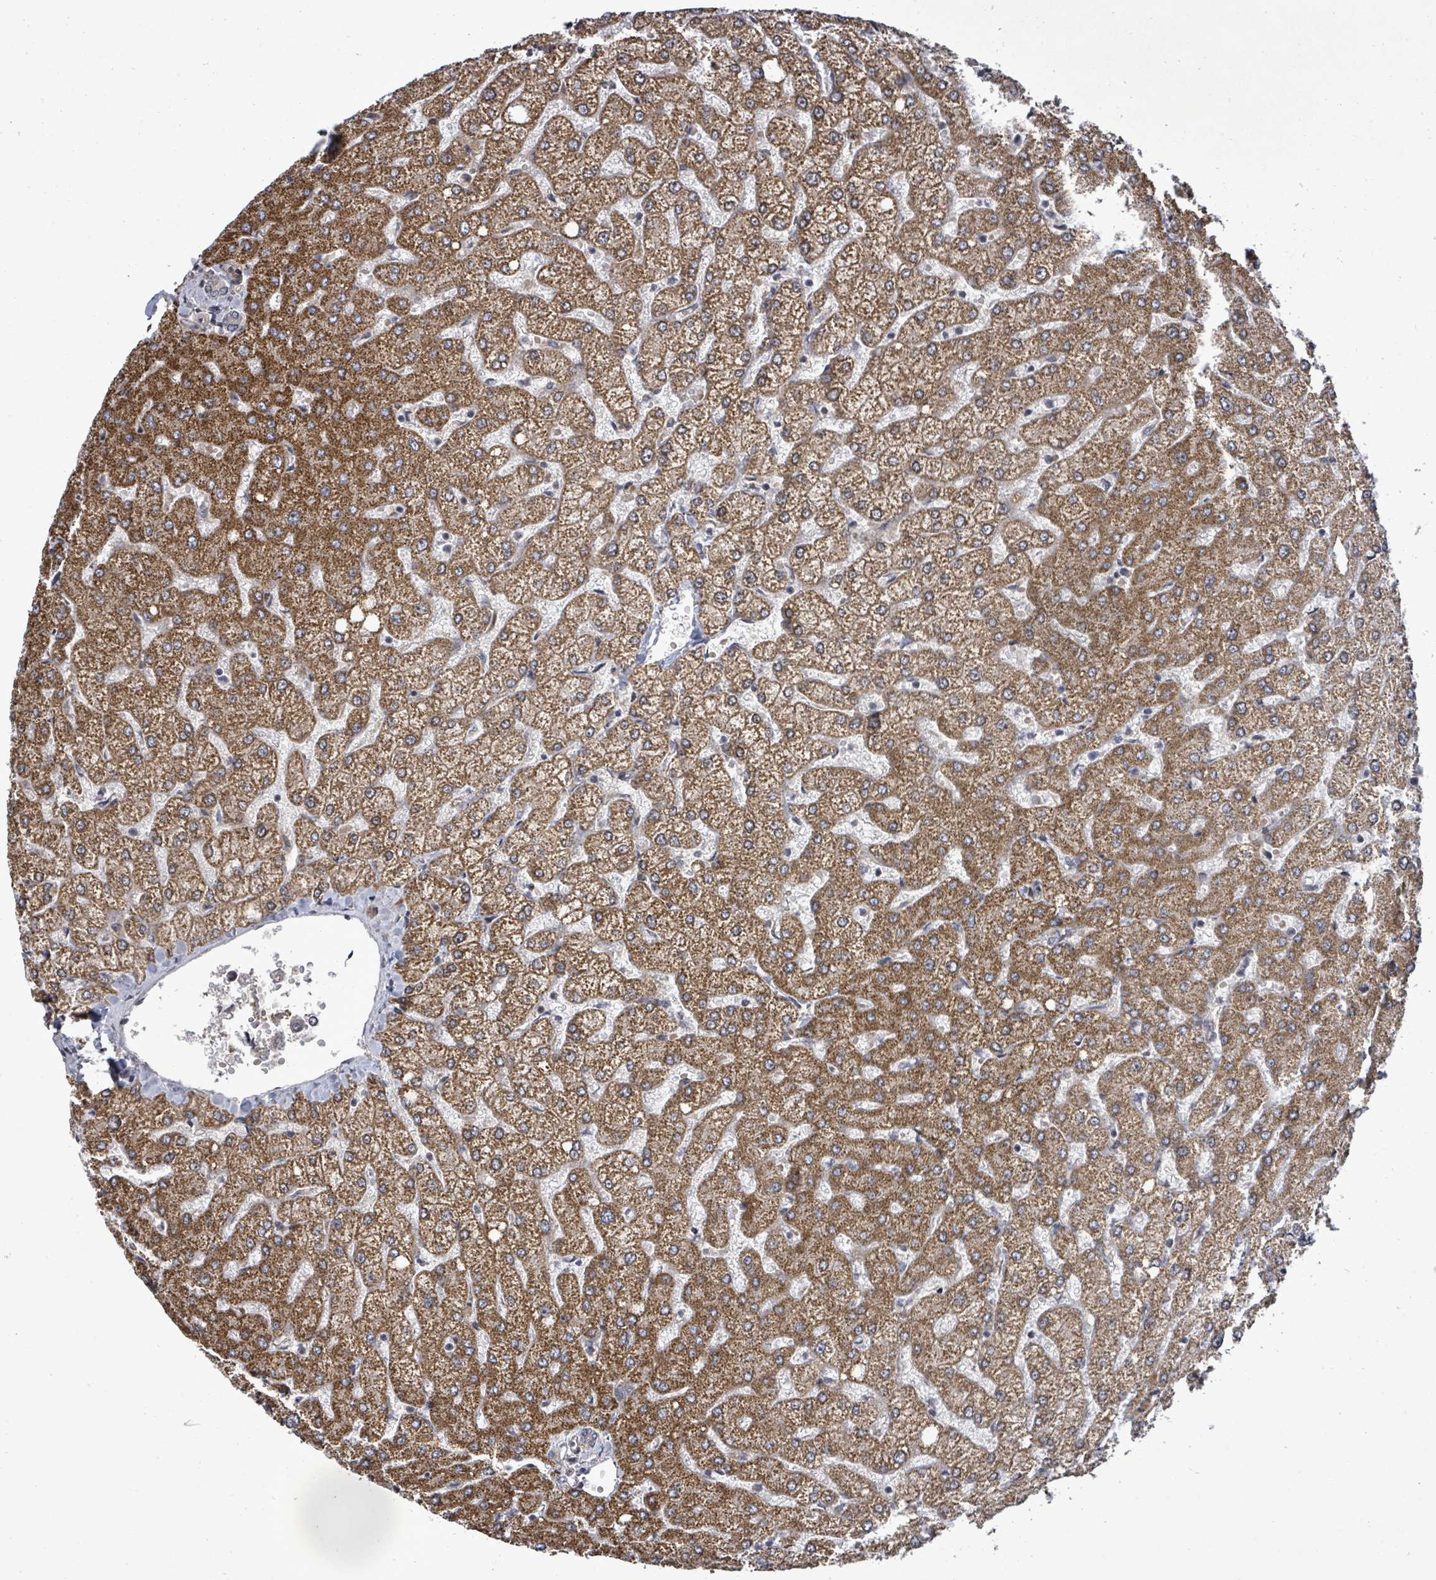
{"staining": {"intensity": "negative", "quantity": "none", "location": "none"}, "tissue": "liver", "cell_type": "Cholangiocytes", "image_type": "normal", "snomed": [{"axis": "morphology", "description": "Normal tissue, NOS"}, {"axis": "topography", "description": "Liver"}], "caption": "IHC image of normal human liver stained for a protein (brown), which displays no expression in cholangiocytes.", "gene": "KRTAP27", "patient": {"sex": "female", "age": 54}}